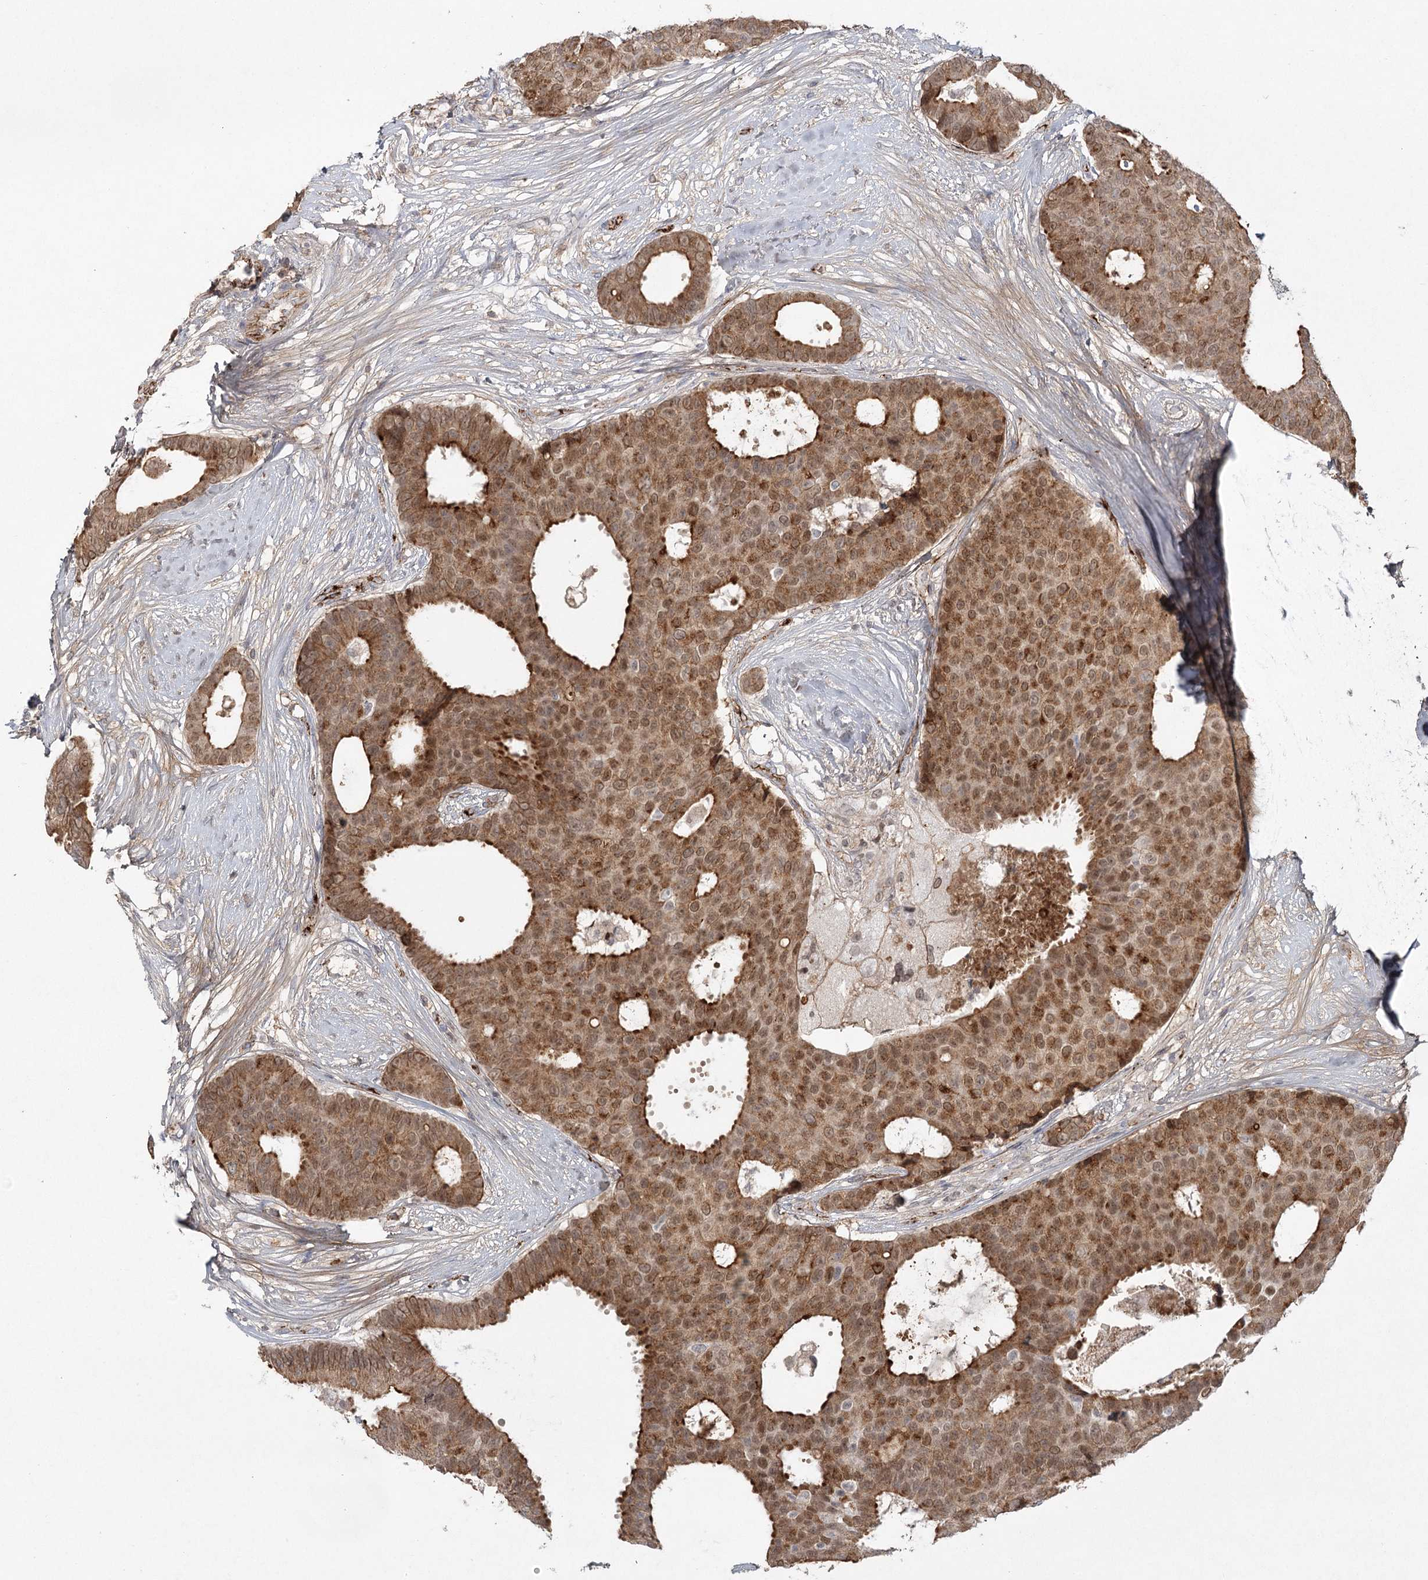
{"staining": {"intensity": "moderate", "quantity": ">75%", "location": "cytoplasmic/membranous,nuclear"}, "tissue": "breast cancer", "cell_type": "Tumor cells", "image_type": "cancer", "snomed": [{"axis": "morphology", "description": "Duct carcinoma"}, {"axis": "topography", "description": "Breast"}], "caption": "Approximately >75% of tumor cells in human breast cancer (intraductal carcinoma) display moderate cytoplasmic/membranous and nuclear protein positivity as visualized by brown immunohistochemical staining.", "gene": "KBTBD4", "patient": {"sex": "female", "age": 75}}